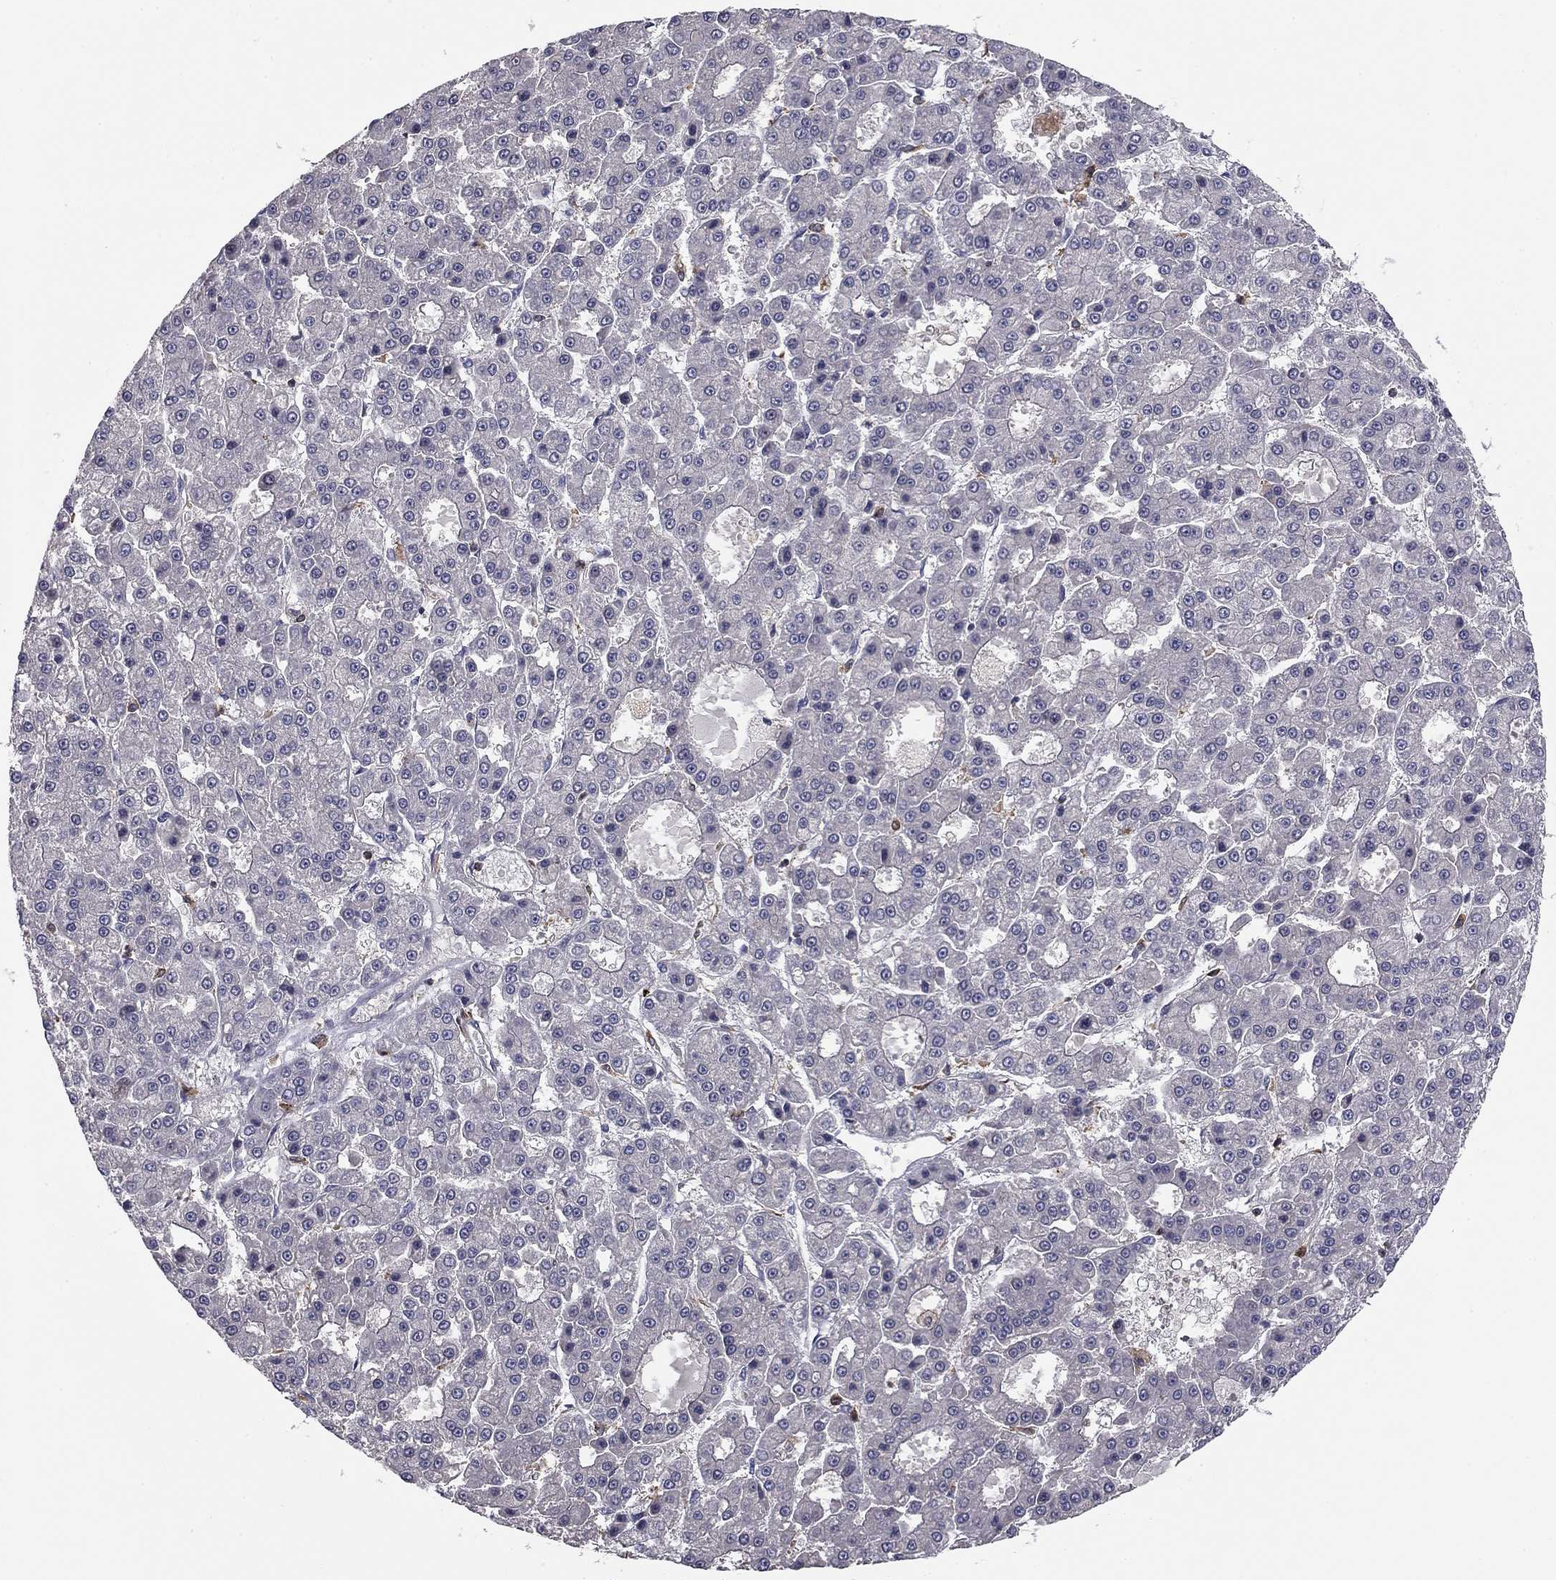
{"staining": {"intensity": "negative", "quantity": "none", "location": "none"}, "tissue": "liver cancer", "cell_type": "Tumor cells", "image_type": "cancer", "snomed": [{"axis": "morphology", "description": "Carcinoma, Hepatocellular, NOS"}, {"axis": "topography", "description": "Liver"}], "caption": "DAB immunohistochemical staining of human liver cancer demonstrates no significant positivity in tumor cells.", "gene": "PLCB2", "patient": {"sex": "male", "age": 70}}